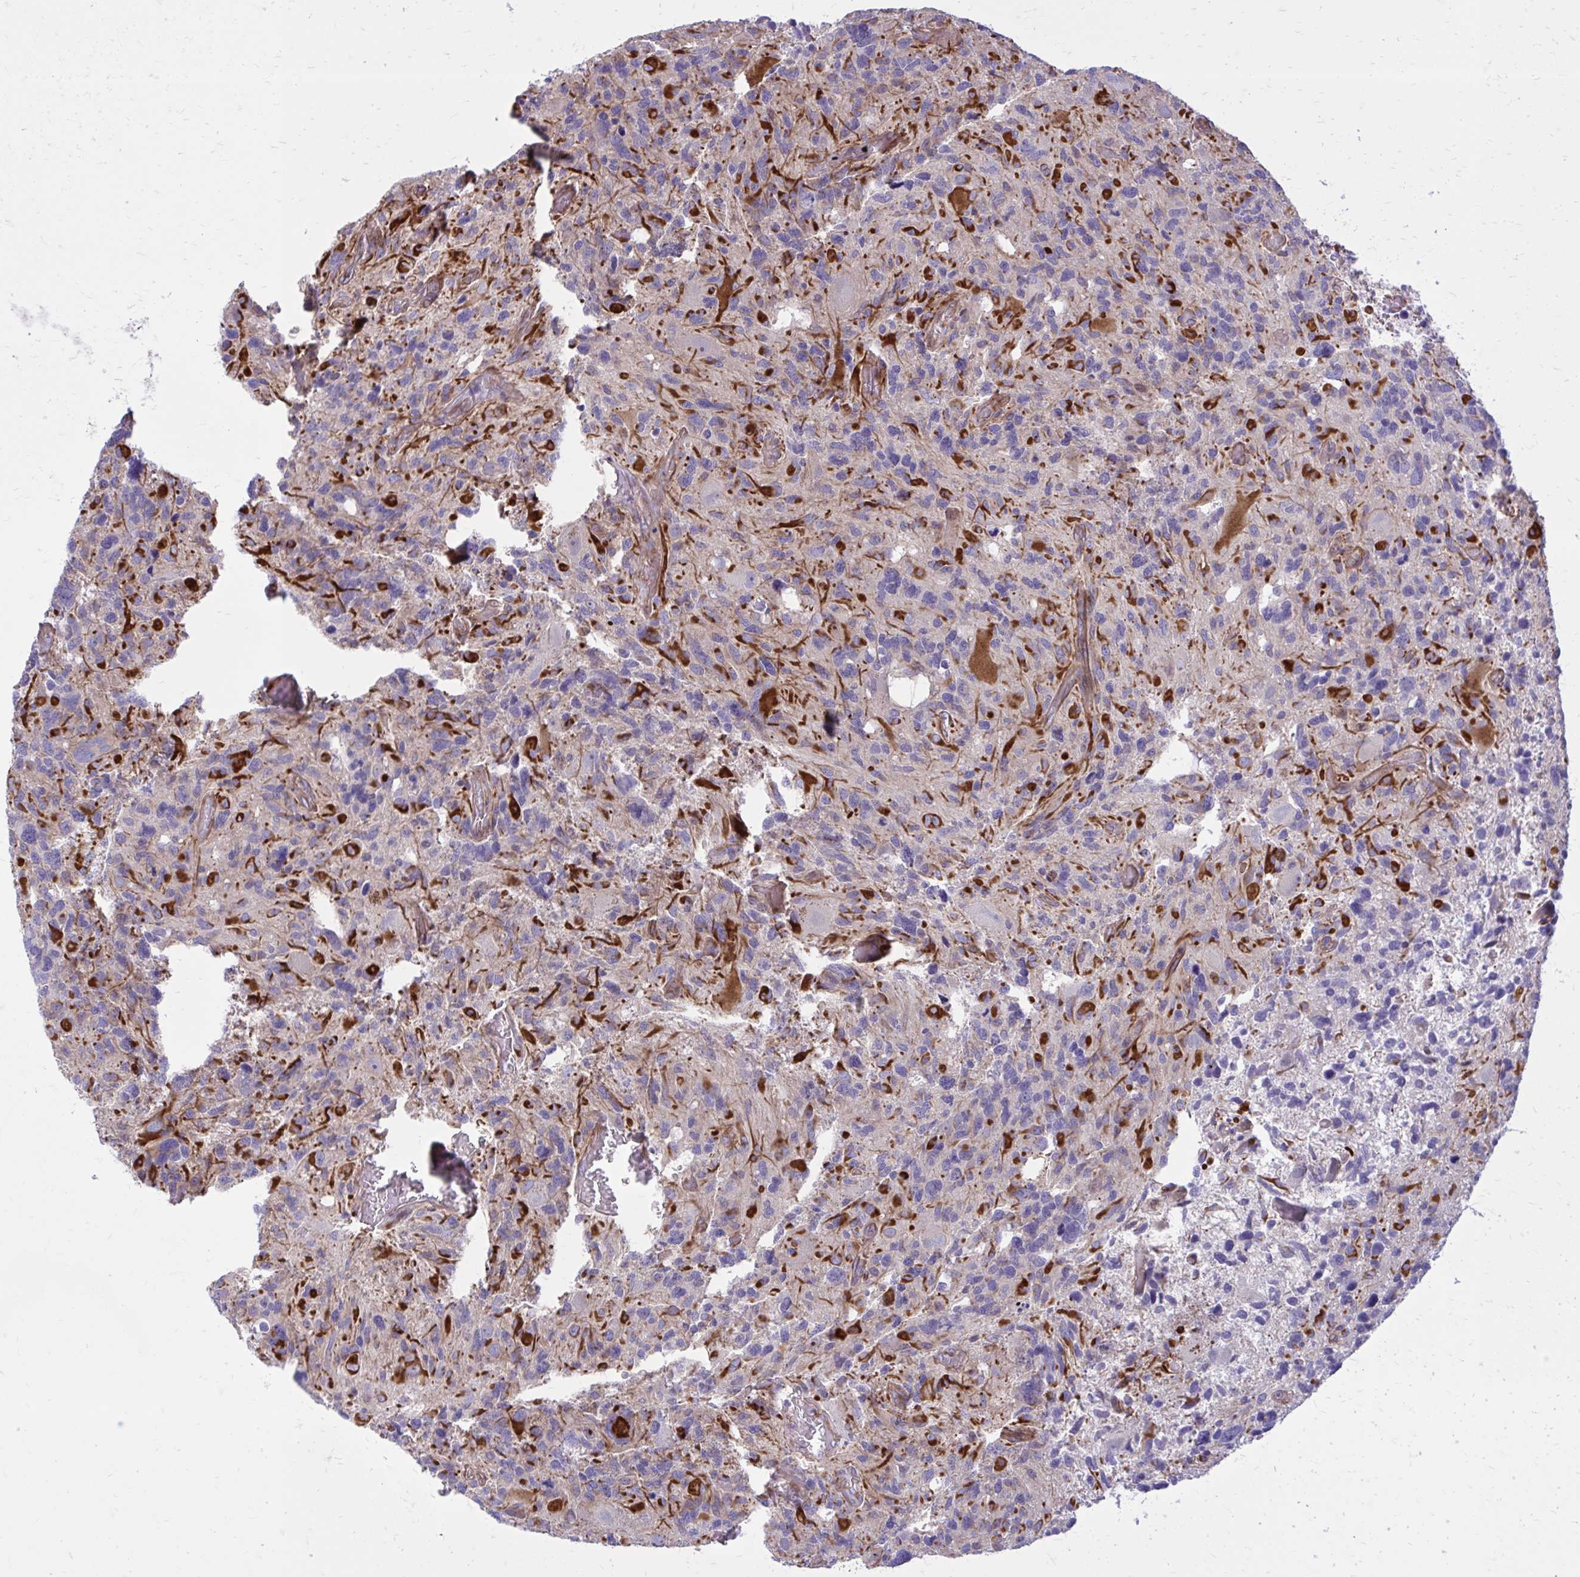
{"staining": {"intensity": "strong", "quantity": "<25%", "location": "cytoplasmic/membranous"}, "tissue": "glioma", "cell_type": "Tumor cells", "image_type": "cancer", "snomed": [{"axis": "morphology", "description": "Glioma, malignant, High grade"}, {"axis": "topography", "description": "Brain"}], "caption": "The photomicrograph demonstrates immunohistochemical staining of malignant glioma (high-grade). There is strong cytoplasmic/membranous expression is identified in about <25% of tumor cells.", "gene": "FAP", "patient": {"sex": "male", "age": 49}}